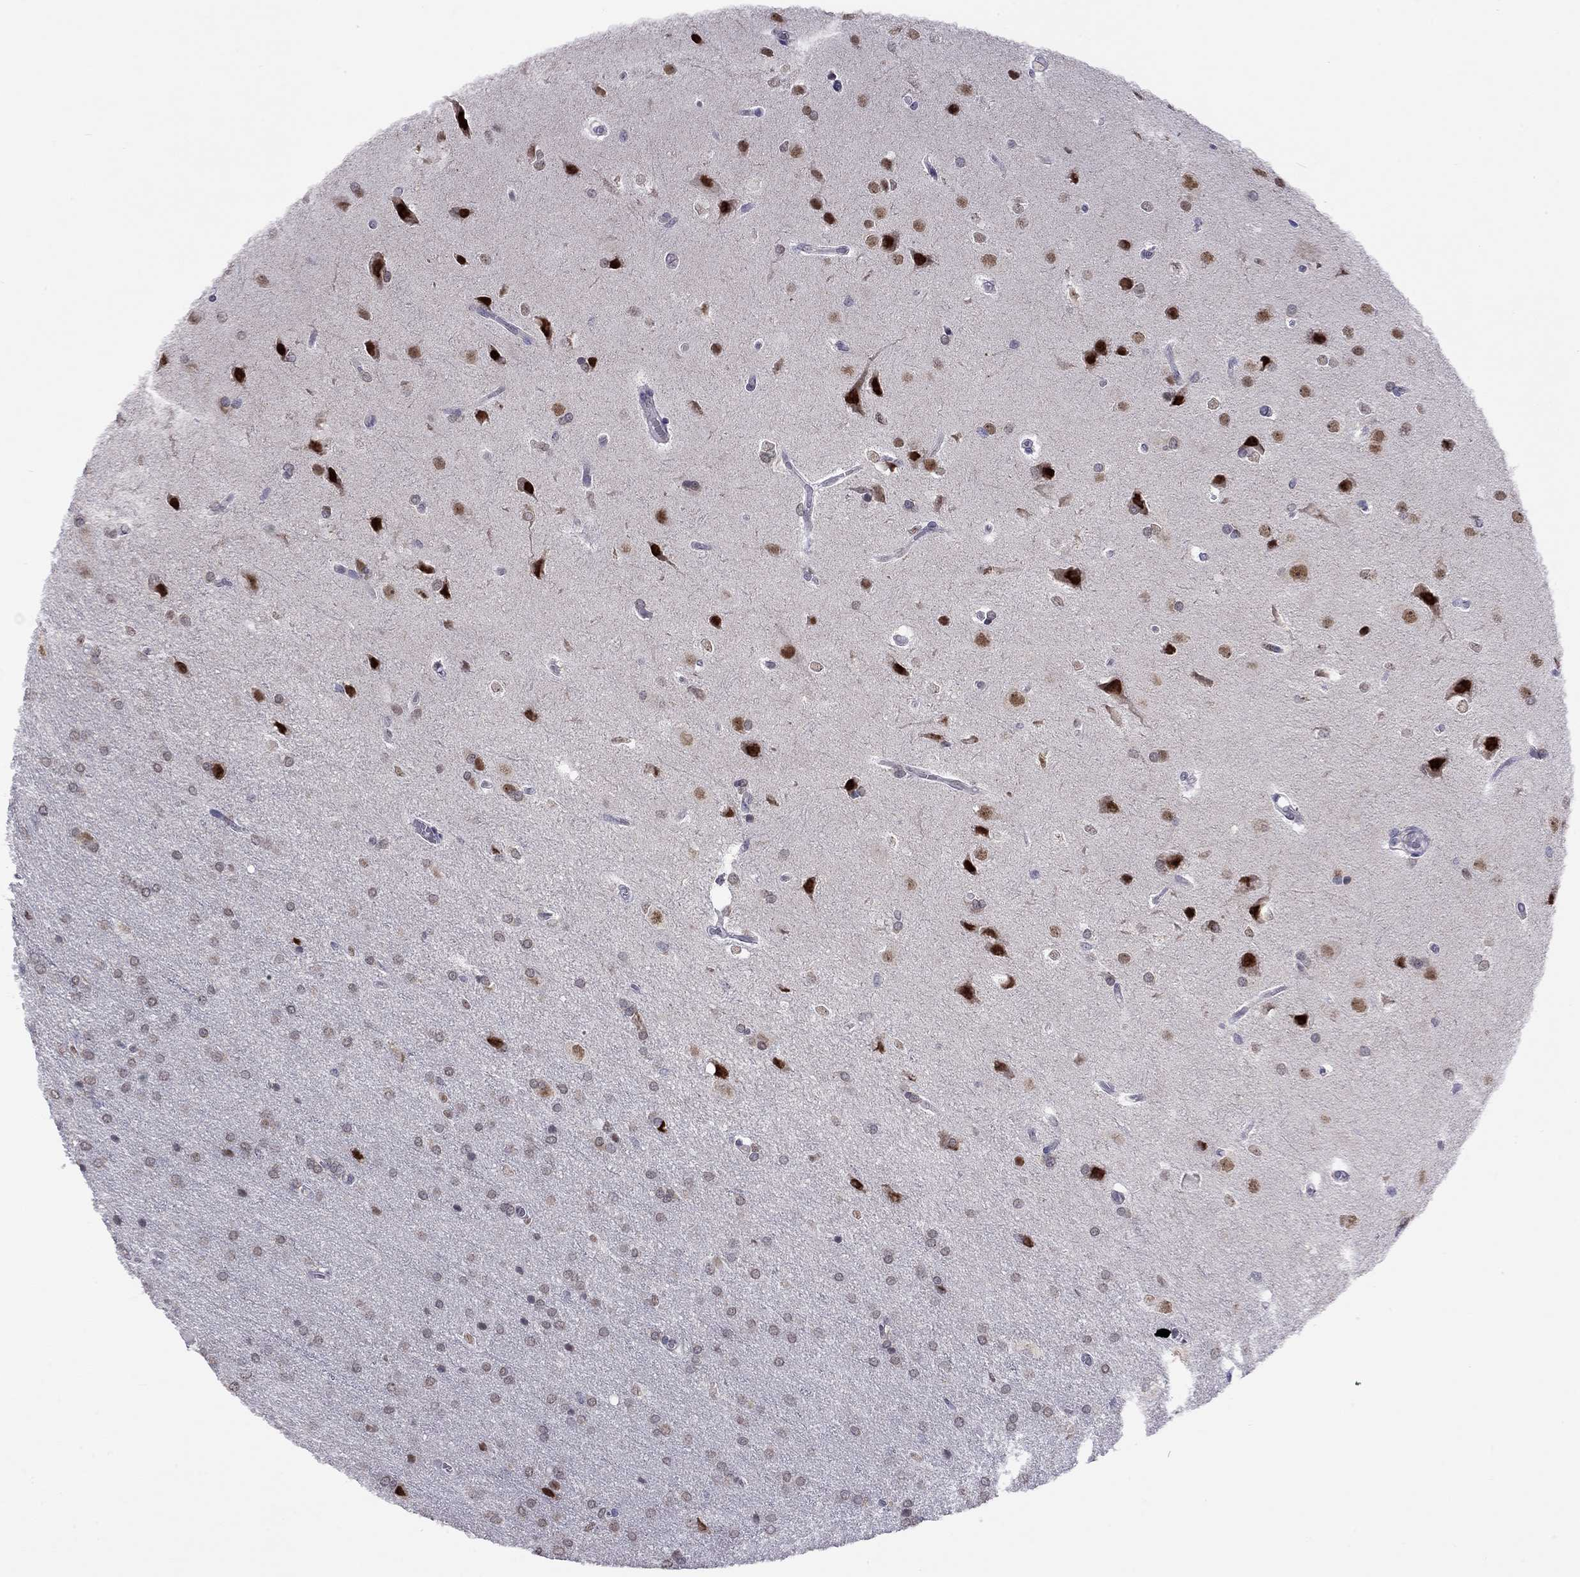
{"staining": {"intensity": "negative", "quantity": "none", "location": "none"}, "tissue": "glioma", "cell_type": "Tumor cells", "image_type": "cancer", "snomed": [{"axis": "morphology", "description": "Glioma, malignant, Low grade"}, {"axis": "topography", "description": "Brain"}], "caption": "This is a photomicrograph of immunohistochemistry staining of malignant low-grade glioma, which shows no positivity in tumor cells.", "gene": "HES5", "patient": {"sex": "female", "age": 32}}